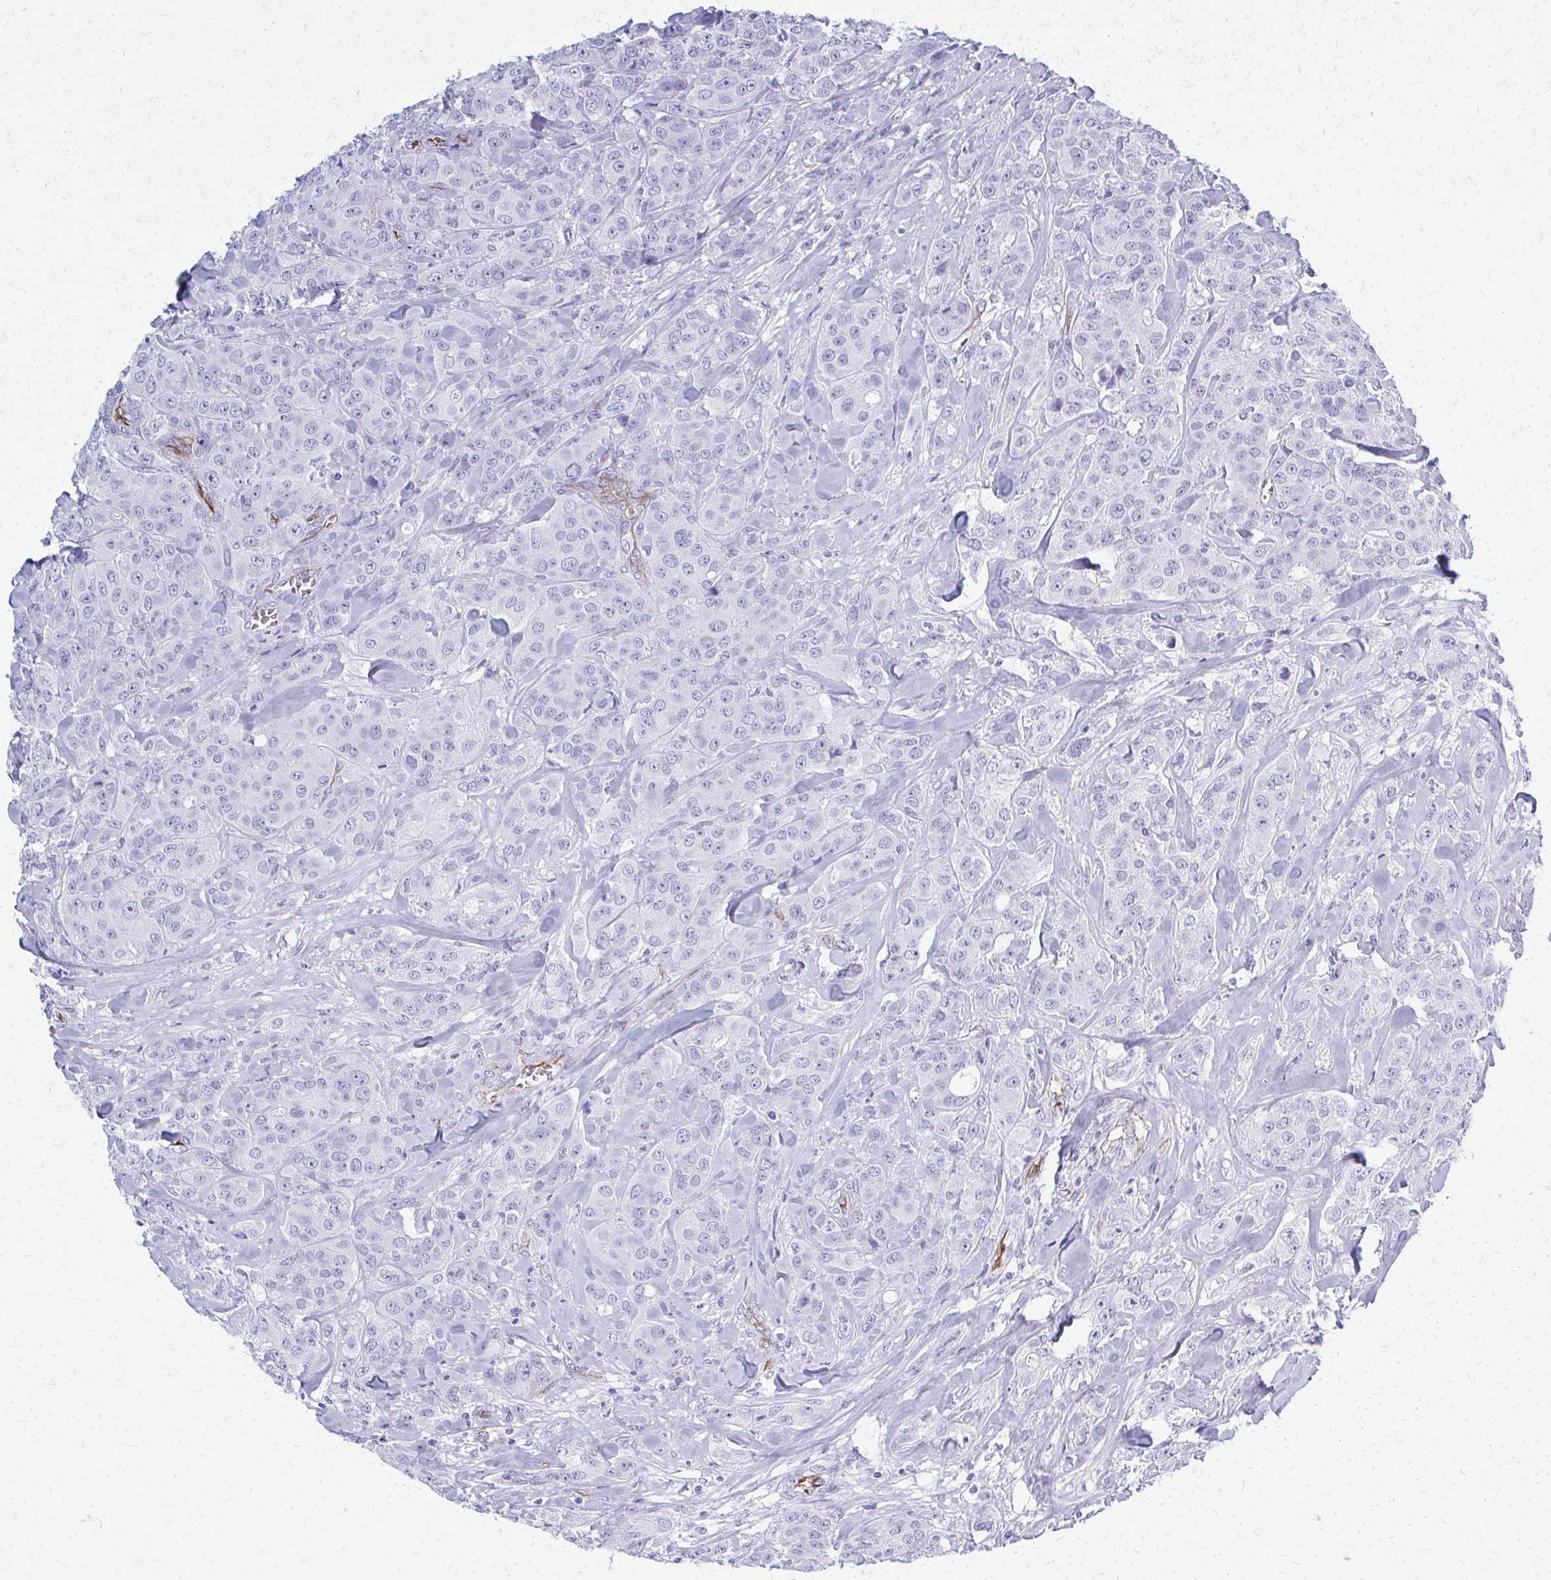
{"staining": {"intensity": "negative", "quantity": "none", "location": "none"}, "tissue": "breast cancer", "cell_type": "Tumor cells", "image_type": "cancer", "snomed": [{"axis": "morphology", "description": "Normal tissue, NOS"}, {"axis": "morphology", "description": "Duct carcinoma"}, {"axis": "topography", "description": "Breast"}], "caption": "High power microscopy photomicrograph of an immunohistochemistry (IHC) histopathology image of breast invasive ductal carcinoma, revealing no significant expression in tumor cells. (DAB immunohistochemistry, high magnification).", "gene": "TPSG1", "patient": {"sex": "female", "age": 43}}